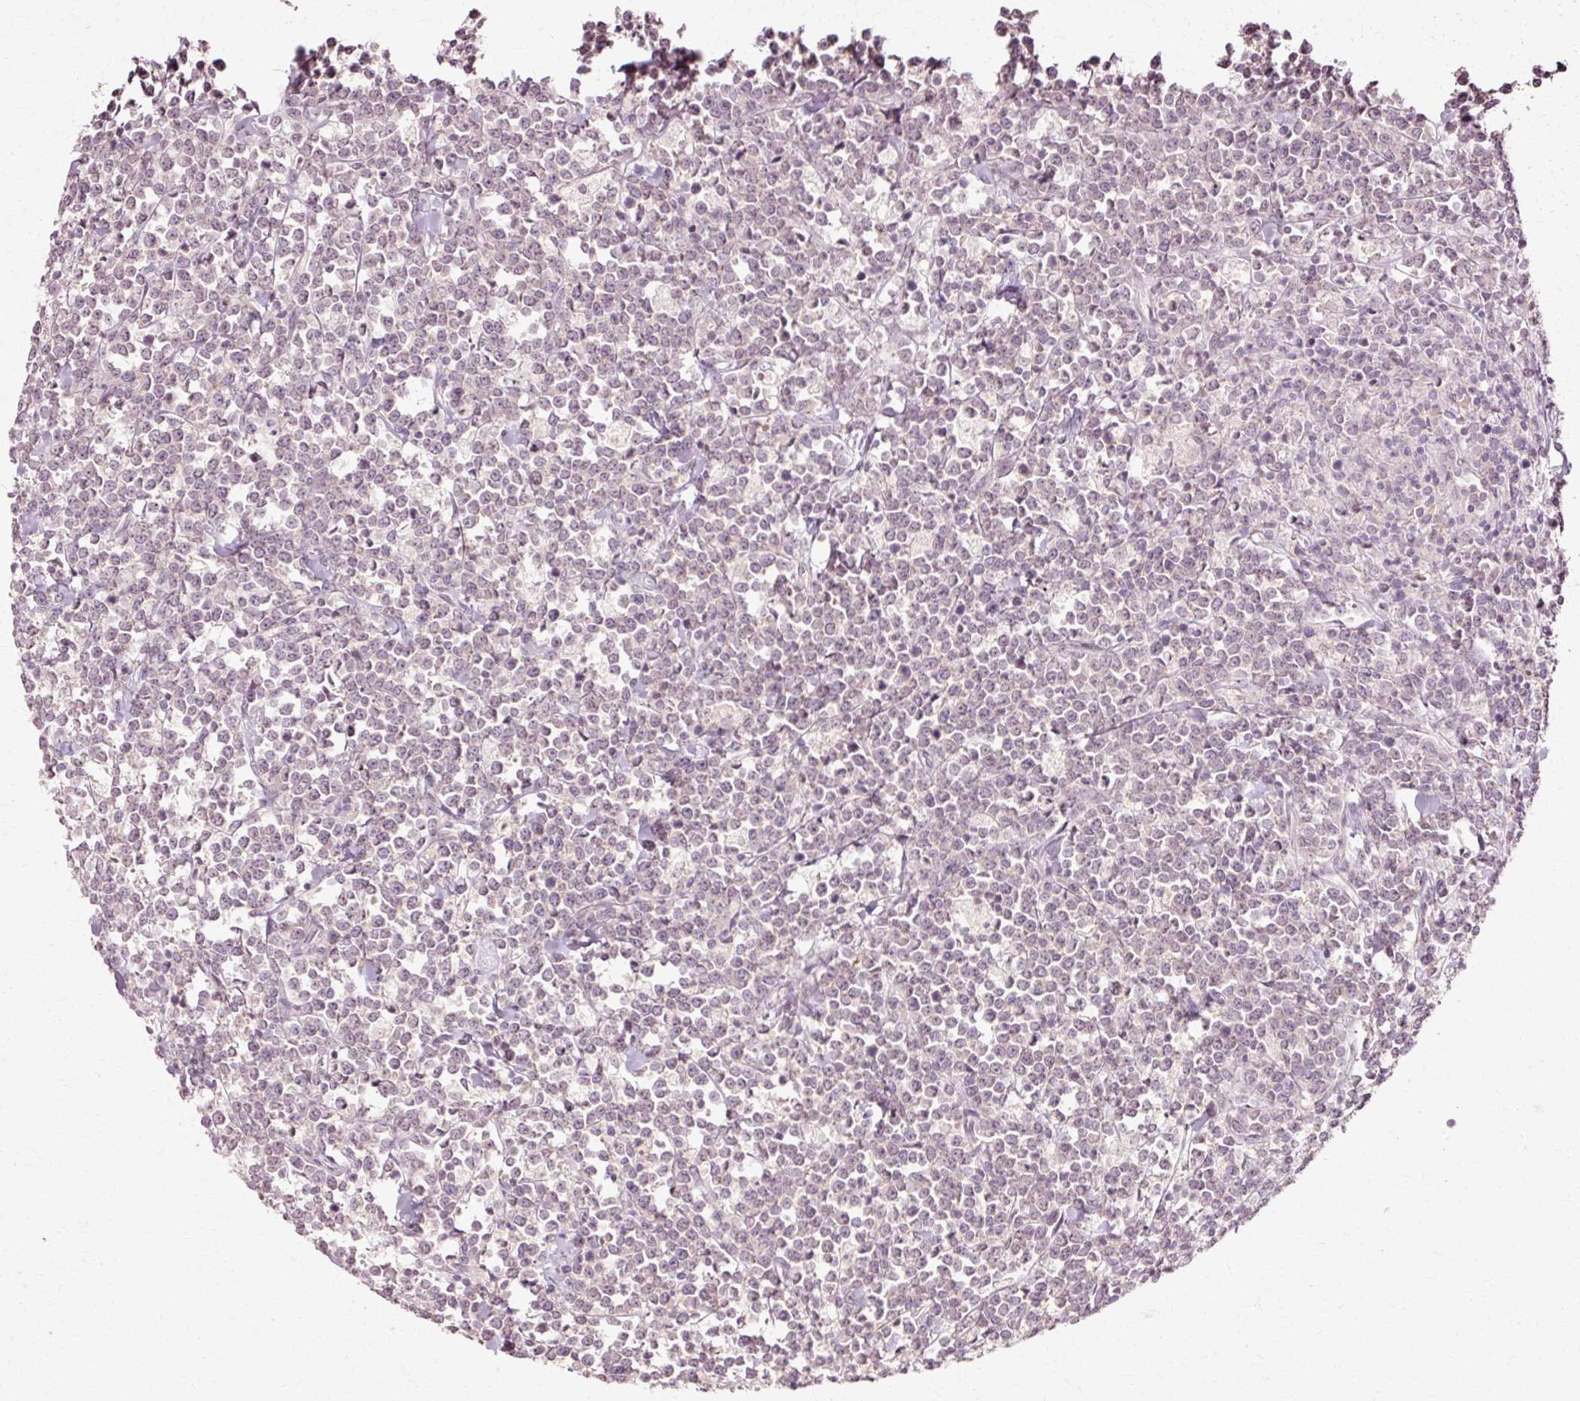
{"staining": {"intensity": "negative", "quantity": "none", "location": "none"}, "tissue": "lymphoma", "cell_type": "Tumor cells", "image_type": "cancer", "snomed": [{"axis": "morphology", "description": "Malignant lymphoma, non-Hodgkin's type, High grade"}, {"axis": "topography", "description": "Small intestine"}, {"axis": "topography", "description": "Colon"}], "caption": "This is an immunohistochemistry photomicrograph of human lymphoma. There is no positivity in tumor cells.", "gene": "RGPD5", "patient": {"sex": "male", "age": 8}}